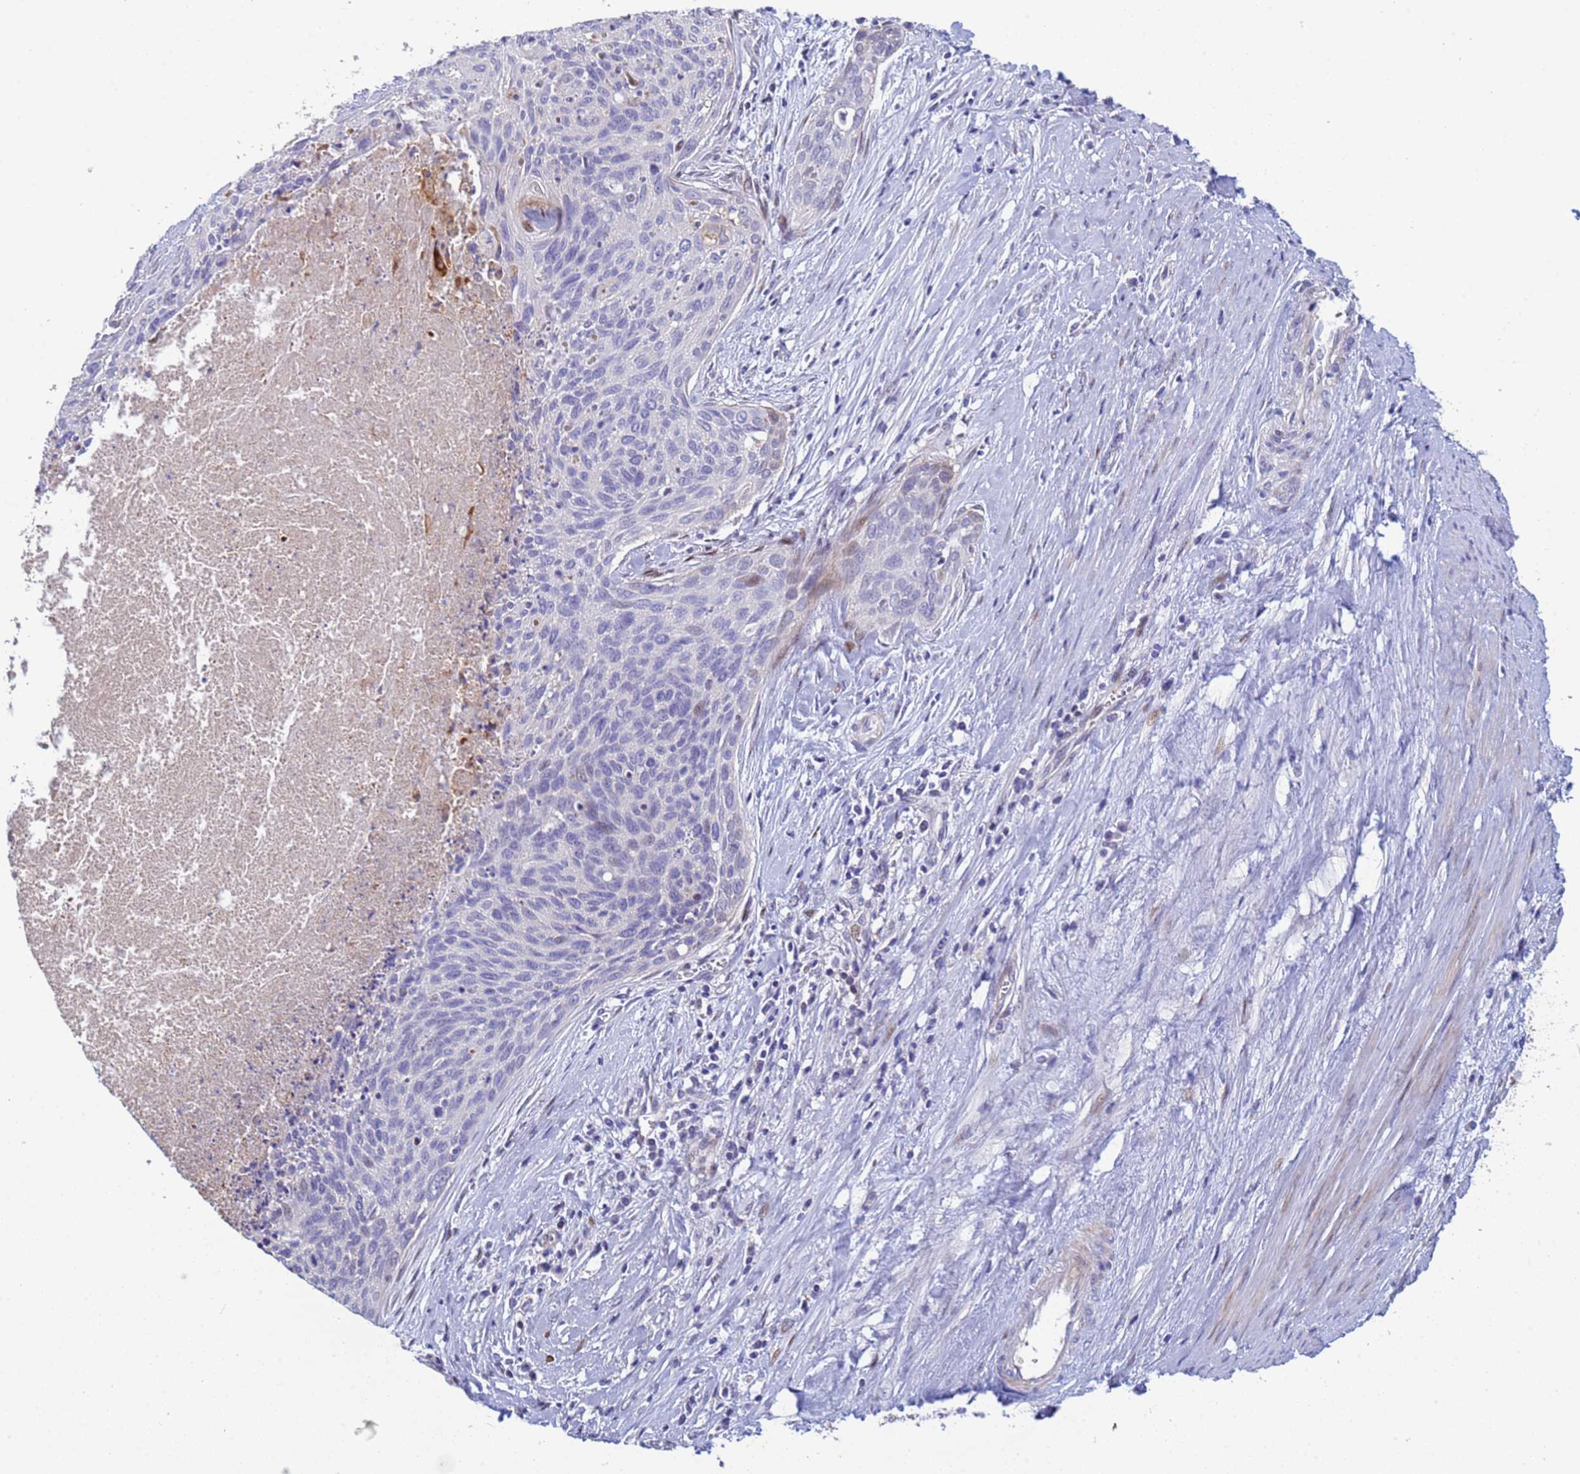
{"staining": {"intensity": "negative", "quantity": "none", "location": "none"}, "tissue": "cervical cancer", "cell_type": "Tumor cells", "image_type": "cancer", "snomed": [{"axis": "morphology", "description": "Squamous cell carcinoma, NOS"}, {"axis": "topography", "description": "Cervix"}], "caption": "The micrograph shows no significant staining in tumor cells of squamous cell carcinoma (cervical). Nuclei are stained in blue.", "gene": "PPP6R1", "patient": {"sex": "female", "age": 55}}